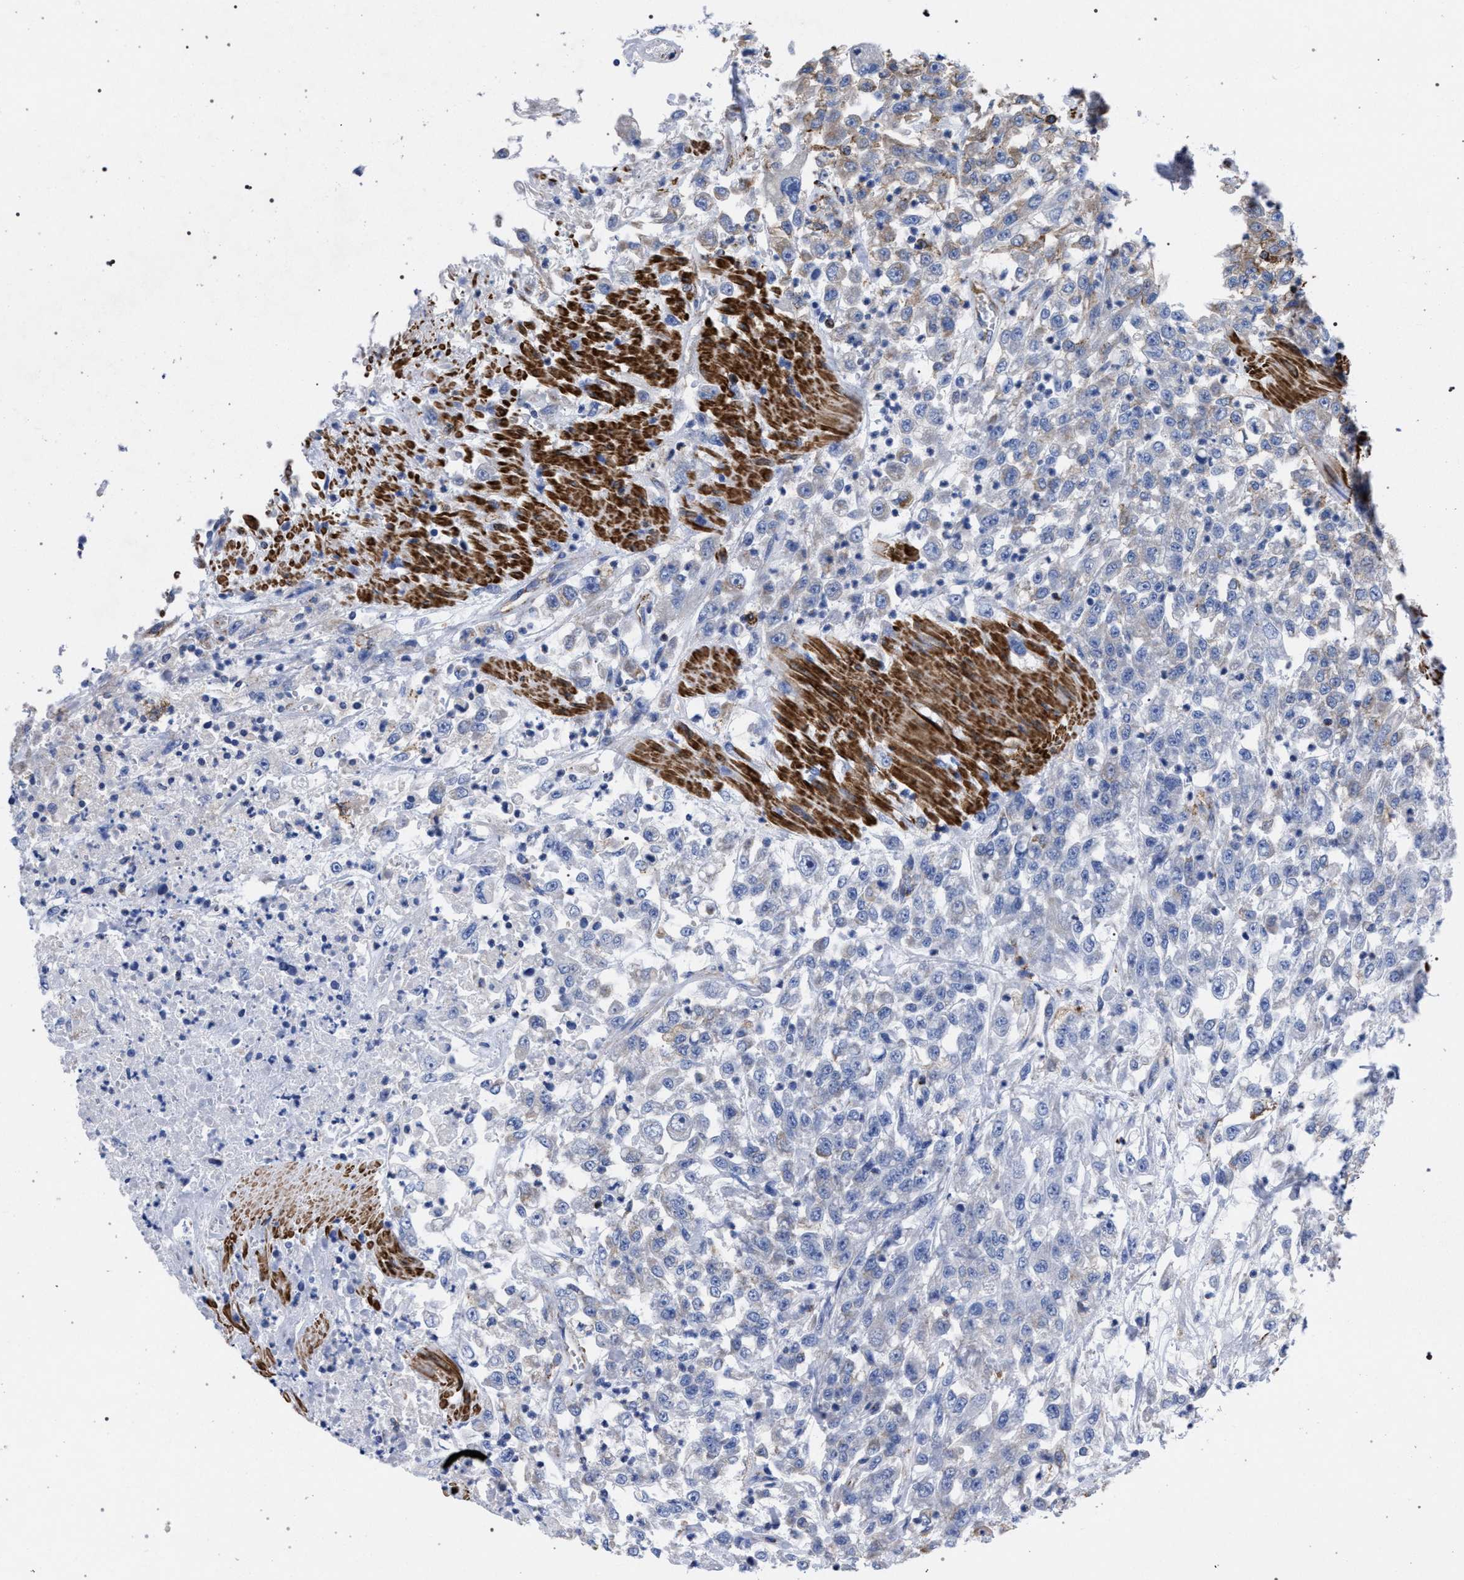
{"staining": {"intensity": "weak", "quantity": "<25%", "location": "cytoplasmic/membranous"}, "tissue": "urothelial cancer", "cell_type": "Tumor cells", "image_type": "cancer", "snomed": [{"axis": "morphology", "description": "Urothelial carcinoma, High grade"}, {"axis": "topography", "description": "Urinary bladder"}], "caption": "Tumor cells are negative for protein expression in human urothelial cancer. The staining was performed using DAB (3,3'-diaminobenzidine) to visualize the protein expression in brown, while the nuclei were stained in blue with hematoxylin (Magnification: 20x).", "gene": "ACADS", "patient": {"sex": "male", "age": 46}}